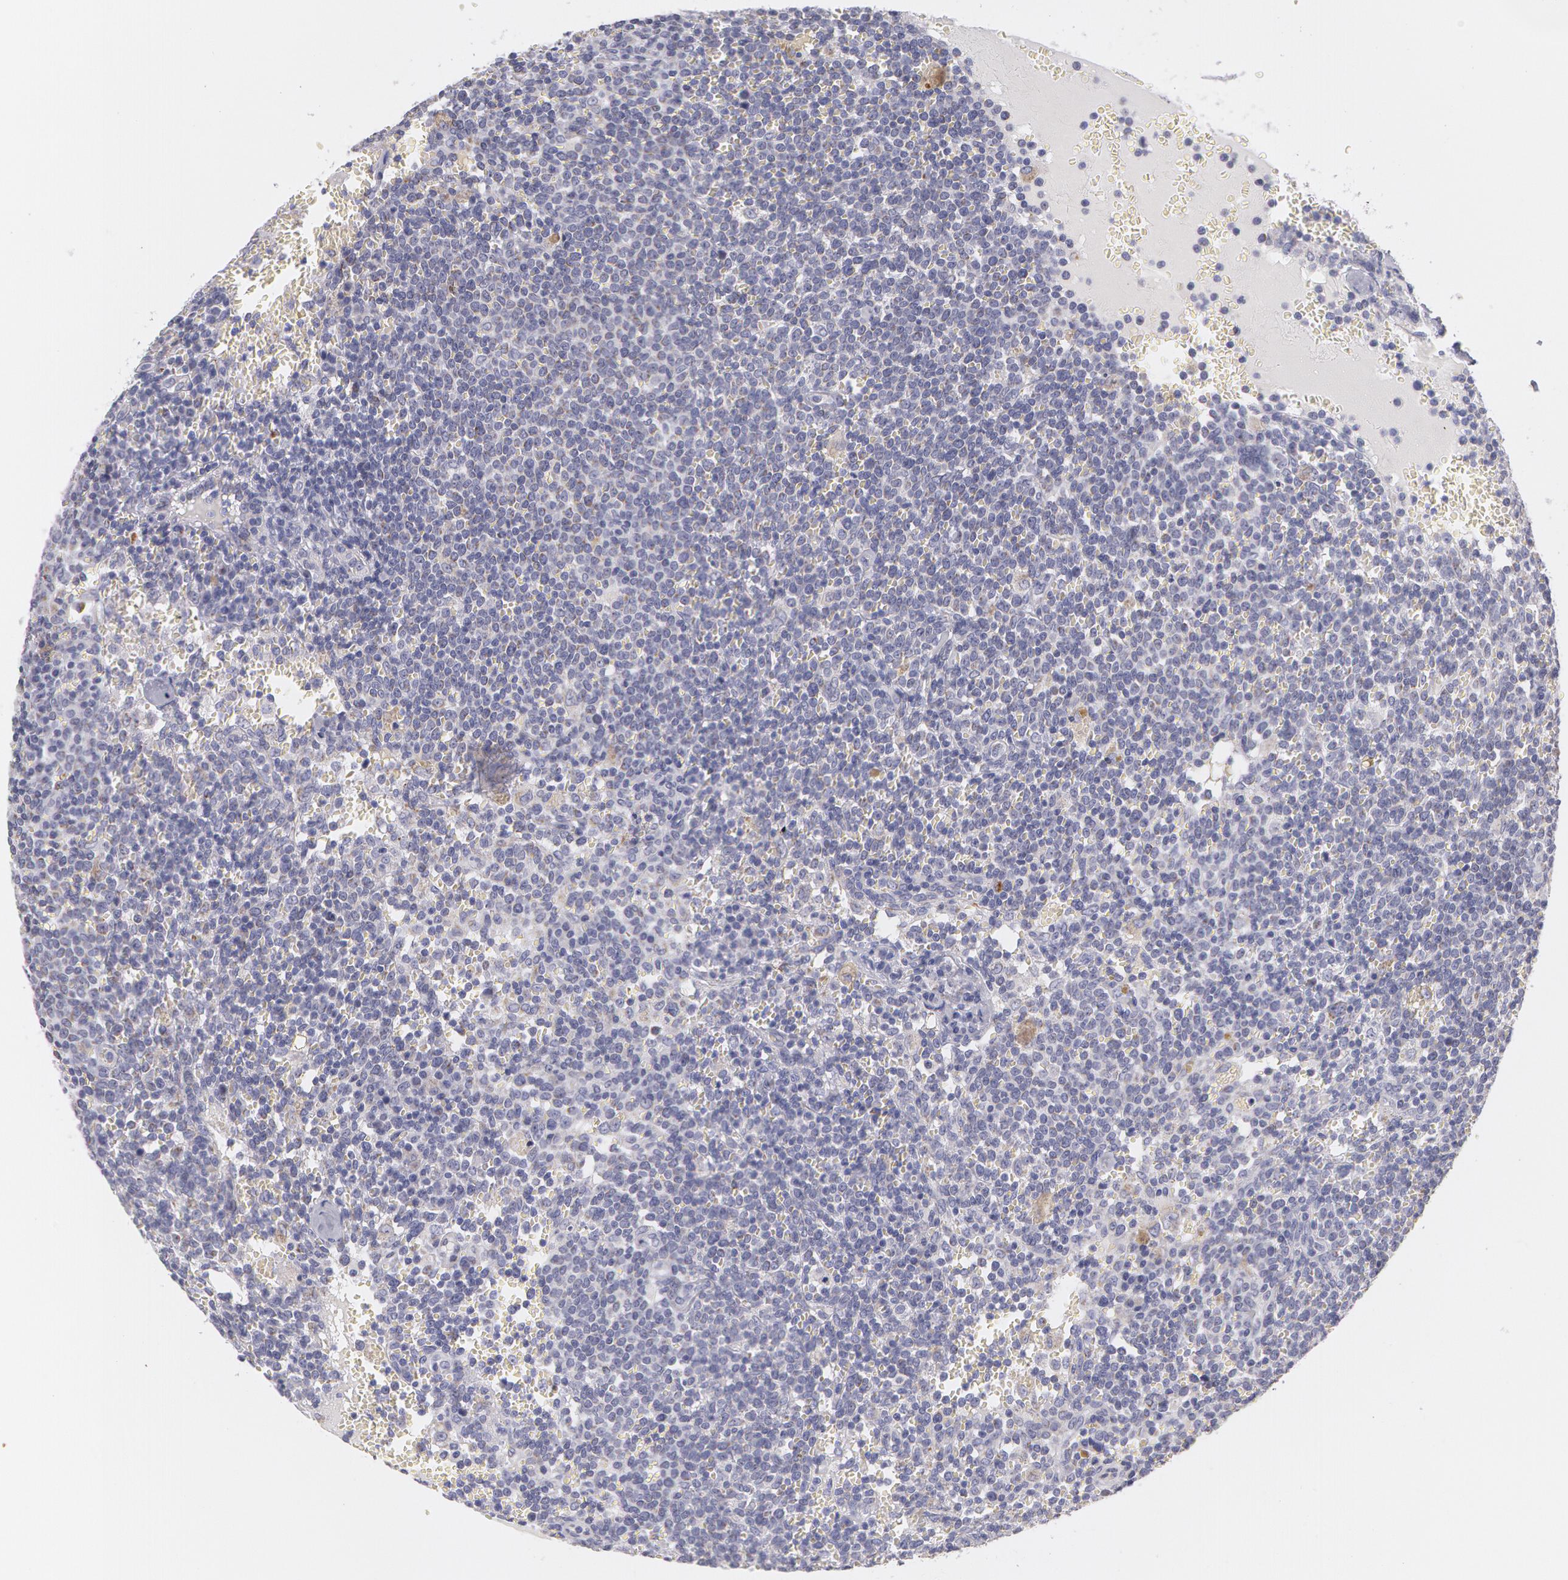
{"staining": {"intensity": "negative", "quantity": "none", "location": "none"}, "tissue": "lymphoma", "cell_type": "Tumor cells", "image_type": "cancer", "snomed": [{"axis": "morphology", "description": "Malignant lymphoma, non-Hodgkin's type, High grade"}, {"axis": "topography", "description": "Lymph node"}], "caption": "The image reveals no significant positivity in tumor cells of high-grade malignant lymphoma, non-Hodgkin's type.", "gene": "KRT18", "patient": {"sex": "female", "age": 76}}